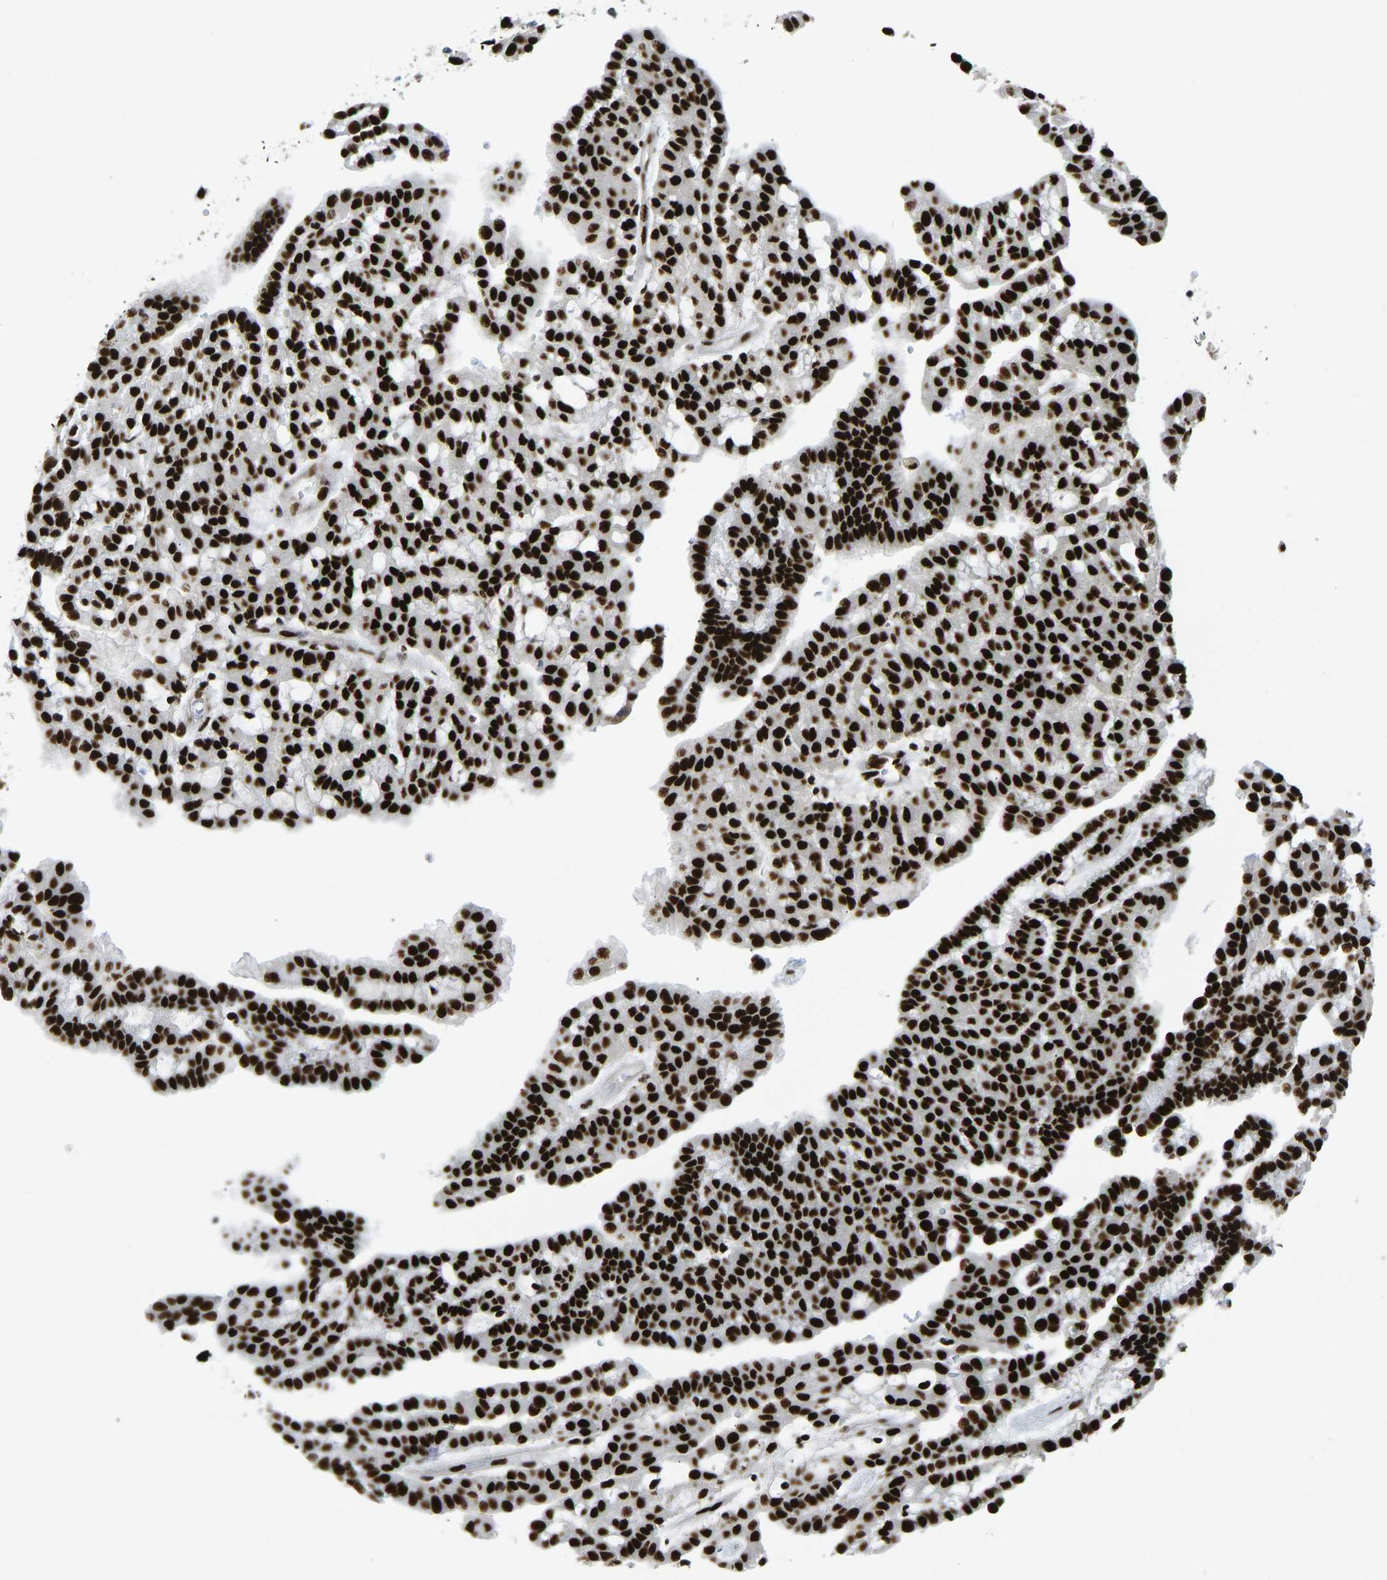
{"staining": {"intensity": "strong", "quantity": ">75%", "location": "nuclear"}, "tissue": "renal cancer", "cell_type": "Tumor cells", "image_type": "cancer", "snomed": [{"axis": "morphology", "description": "Adenocarcinoma, NOS"}, {"axis": "topography", "description": "Kidney"}], "caption": "Protein positivity by immunohistochemistry (IHC) demonstrates strong nuclear expression in about >75% of tumor cells in adenocarcinoma (renal).", "gene": "FOXK1", "patient": {"sex": "male", "age": 63}}